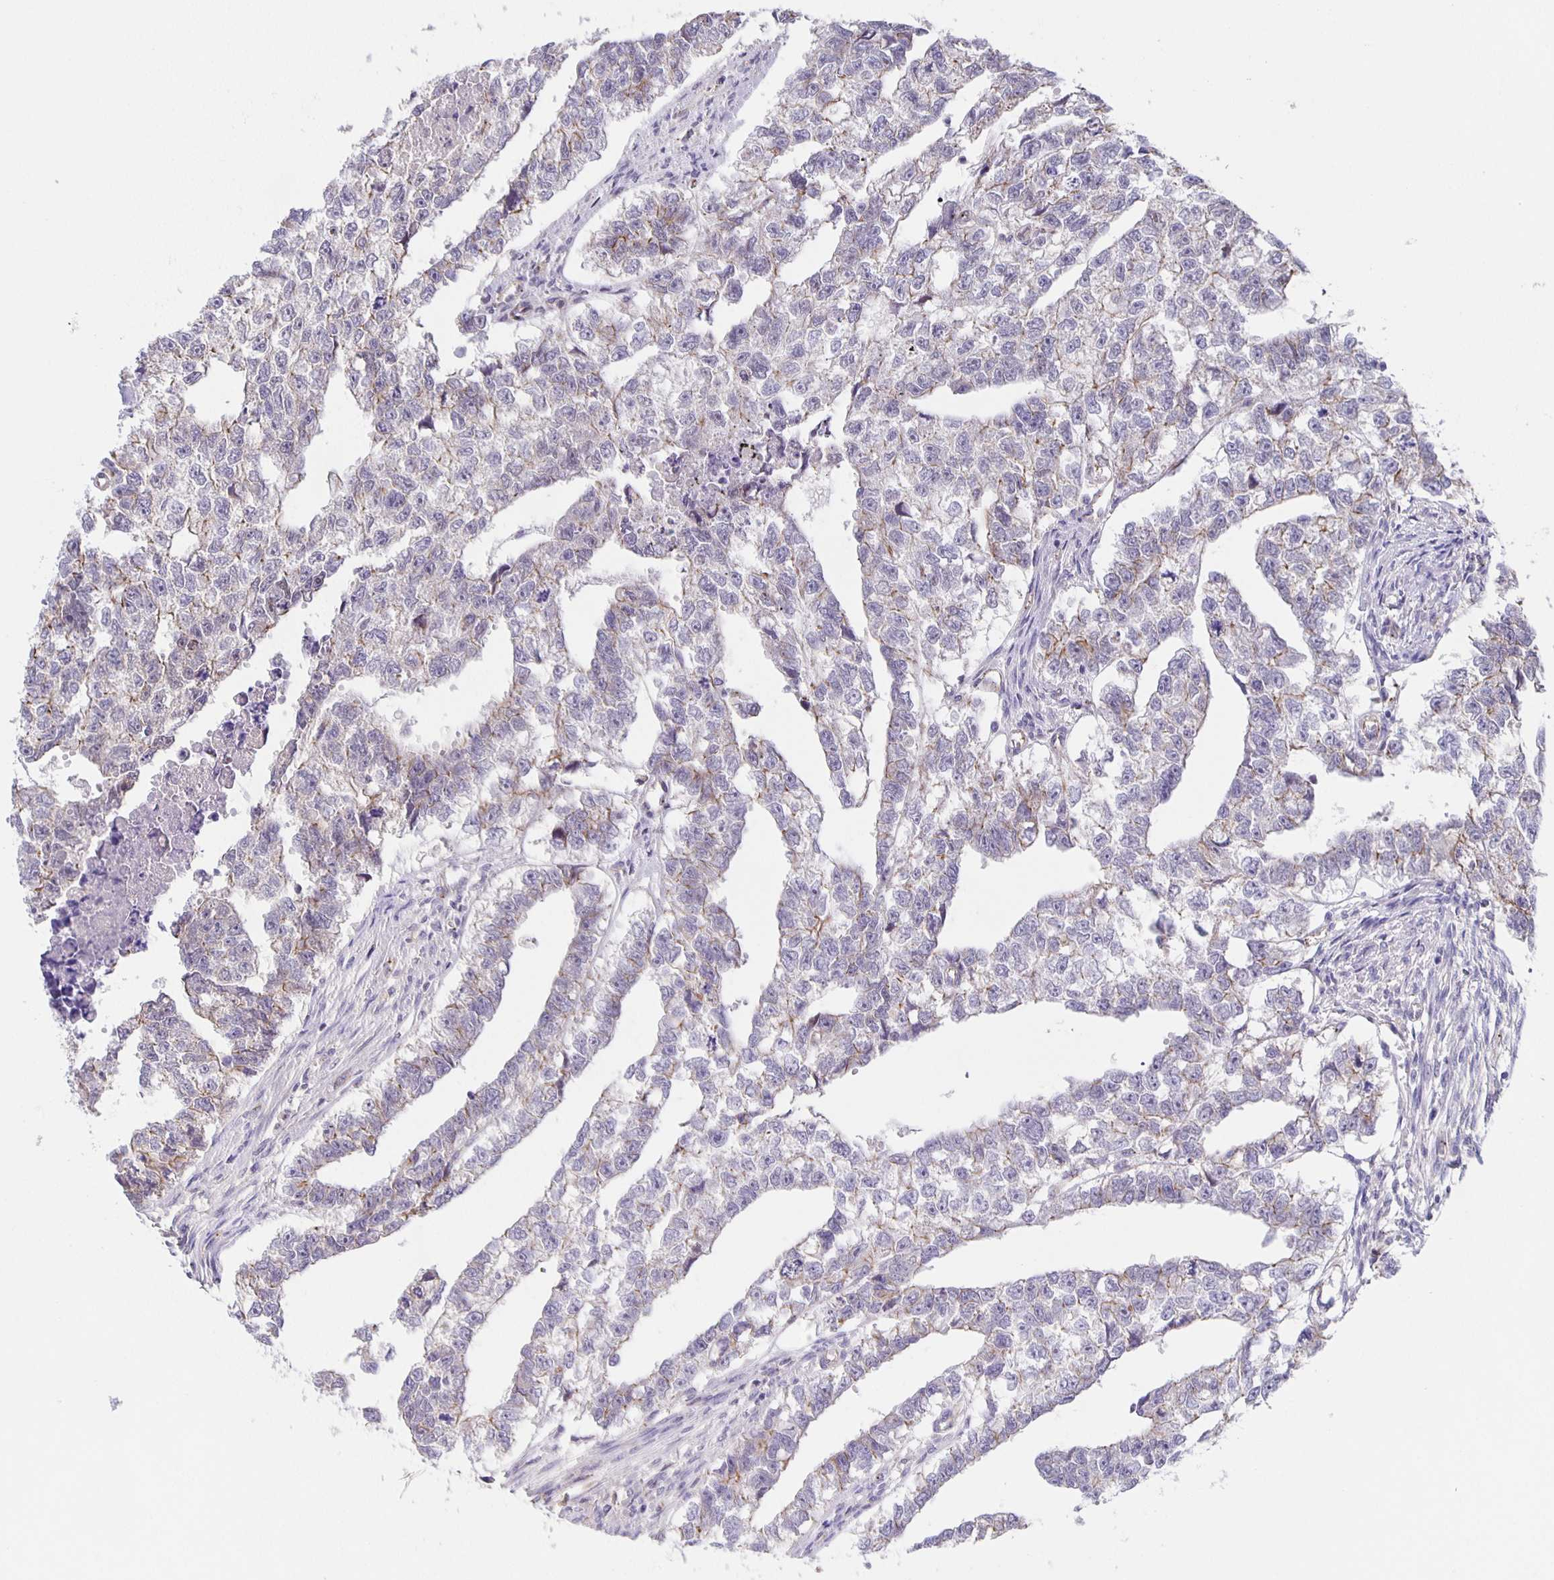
{"staining": {"intensity": "weak", "quantity": "<25%", "location": "cytoplasmic/membranous"}, "tissue": "testis cancer", "cell_type": "Tumor cells", "image_type": "cancer", "snomed": [{"axis": "morphology", "description": "Carcinoma, Embryonal, NOS"}, {"axis": "morphology", "description": "Teratoma, malignant, NOS"}, {"axis": "topography", "description": "Testis"}], "caption": "IHC photomicrograph of embryonal carcinoma (testis) stained for a protein (brown), which displays no positivity in tumor cells. (DAB IHC visualized using brightfield microscopy, high magnification).", "gene": "JMJD4", "patient": {"sex": "male", "age": 44}}